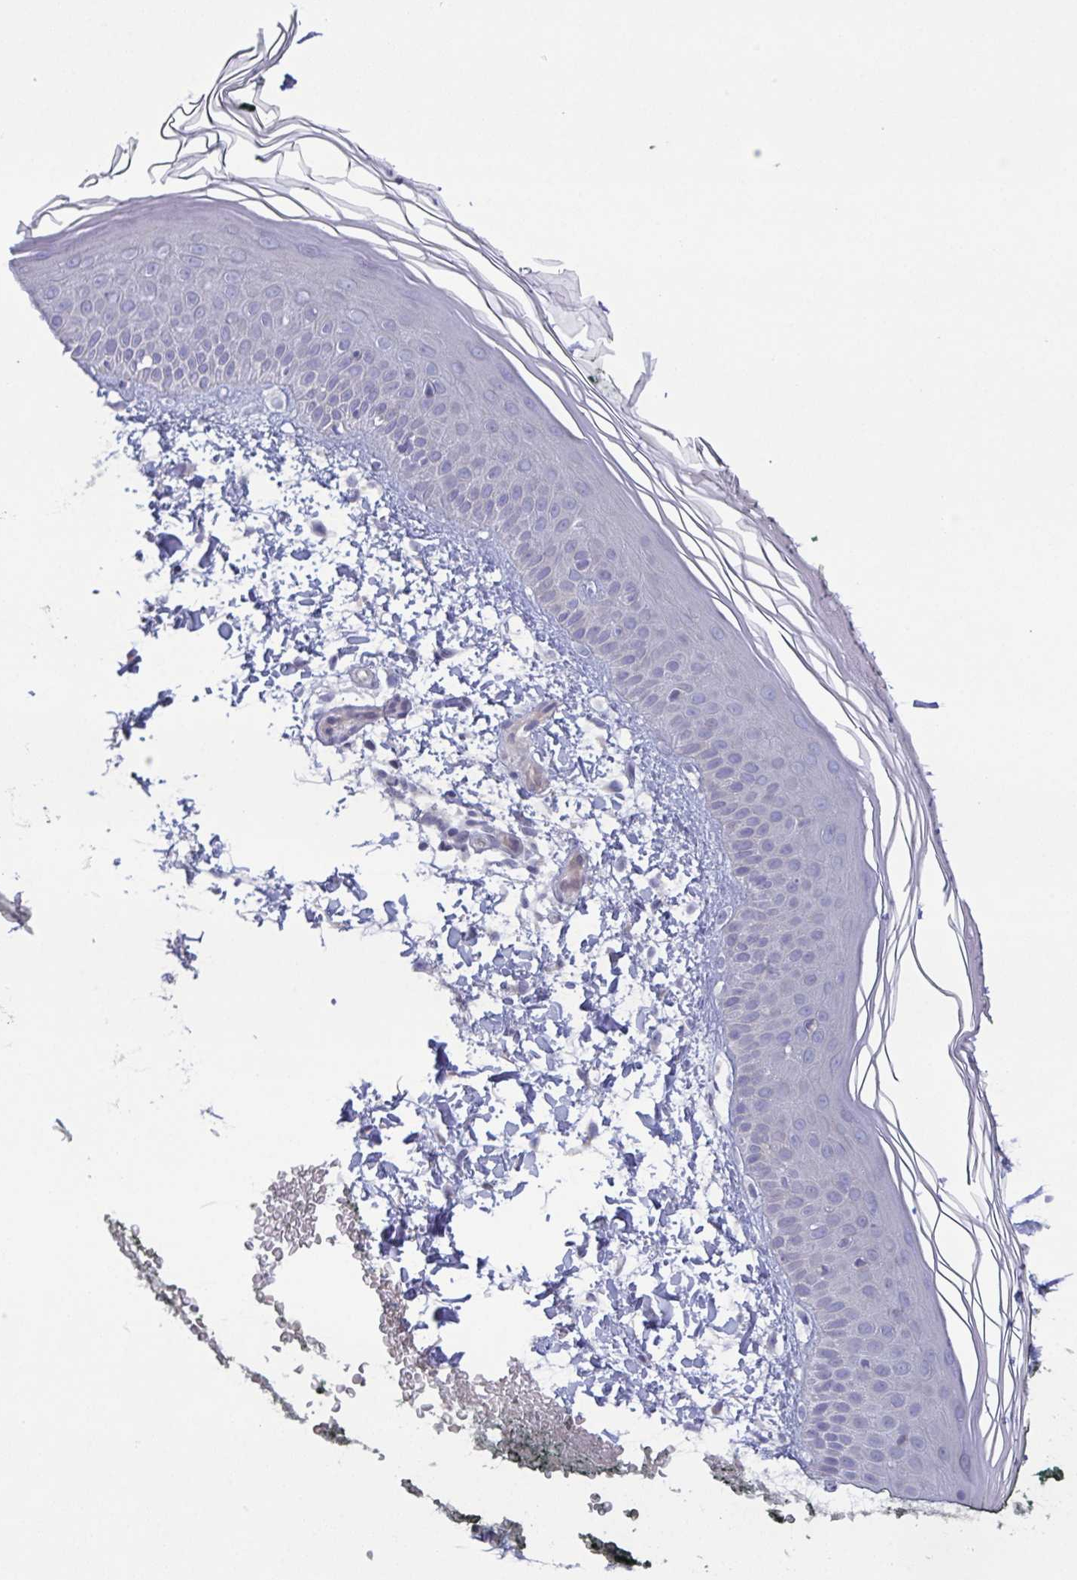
{"staining": {"intensity": "negative", "quantity": "none", "location": "none"}, "tissue": "skin", "cell_type": "Fibroblasts", "image_type": "normal", "snomed": [{"axis": "morphology", "description": "Normal tissue, NOS"}, {"axis": "topography", "description": "Skin"}], "caption": "Immunohistochemical staining of normal skin shows no significant positivity in fibroblasts.", "gene": "GLDC", "patient": {"sex": "female", "age": 62}}